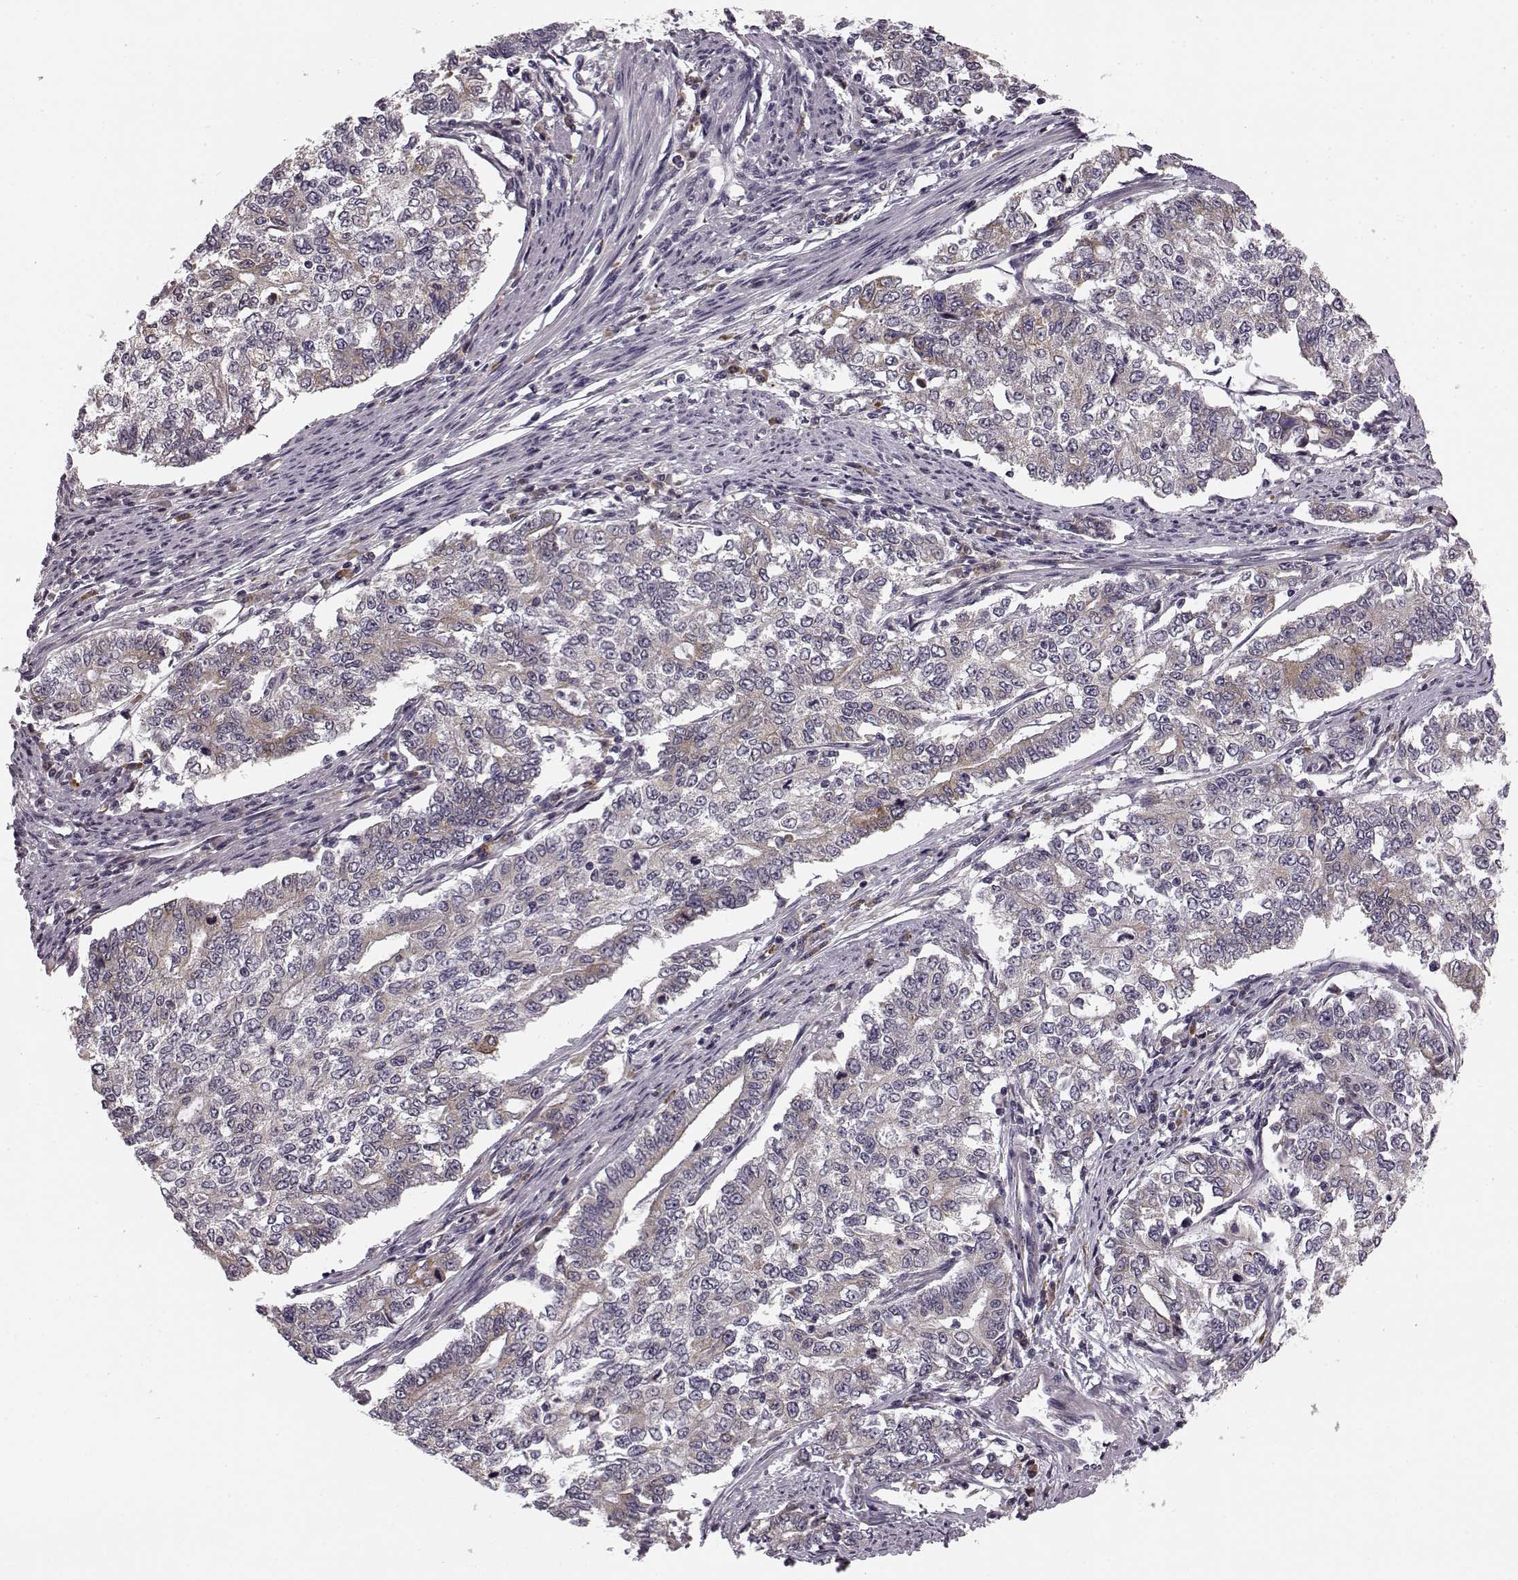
{"staining": {"intensity": "moderate", "quantity": "25%-75%", "location": "cytoplasmic/membranous"}, "tissue": "endometrial cancer", "cell_type": "Tumor cells", "image_type": "cancer", "snomed": [{"axis": "morphology", "description": "Adenocarcinoma, NOS"}, {"axis": "topography", "description": "Uterus"}], "caption": "Immunohistochemical staining of endometrial cancer (adenocarcinoma) demonstrates medium levels of moderate cytoplasmic/membranous protein positivity in about 25%-75% of tumor cells.", "gene": "FAM234B", "patient": {"sex": "female", "age": 59}}